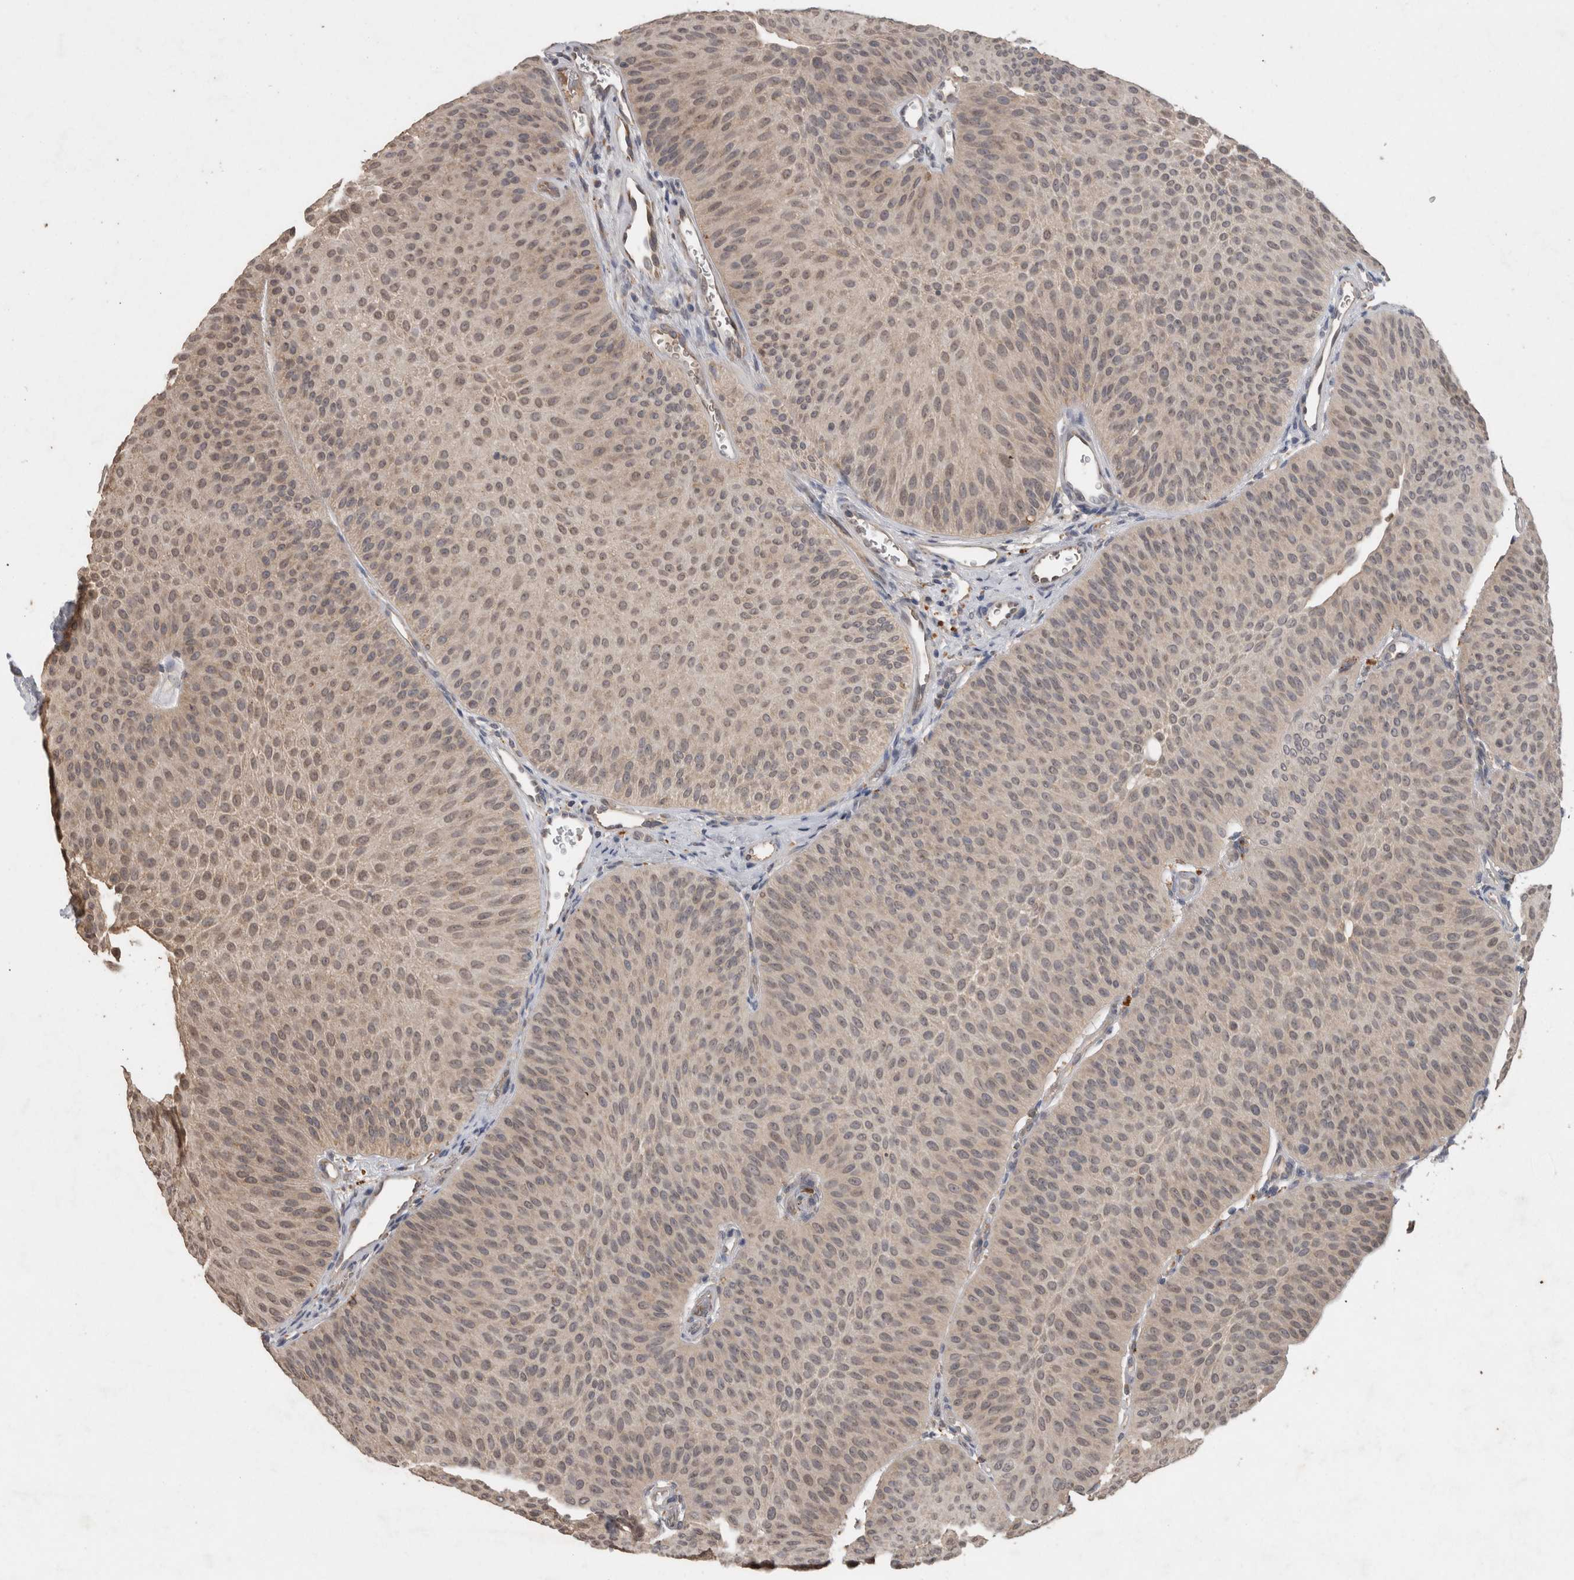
{"staining": {"intensity": "moderate", "quantity": ">75%", "location": "cytoplasmic/membranous"}, "tissue": "urothelial cancer", "cell_type": "Tumor cells", "image_type": "cancer", "snomed": [{"axis": "morphology", "description": "Urothelial carcinoma, Low grade"}, {"axis": "topography", "description": "Urinary bladder"}], "caption": "Low-grade urothelial carcinoma tissue exhibits moderate cytoplasmic/membranous positivity in approximately >75% of tumor cells", "gene": "ADGRL3", "patient": {"sex": "female", "age": 60}}